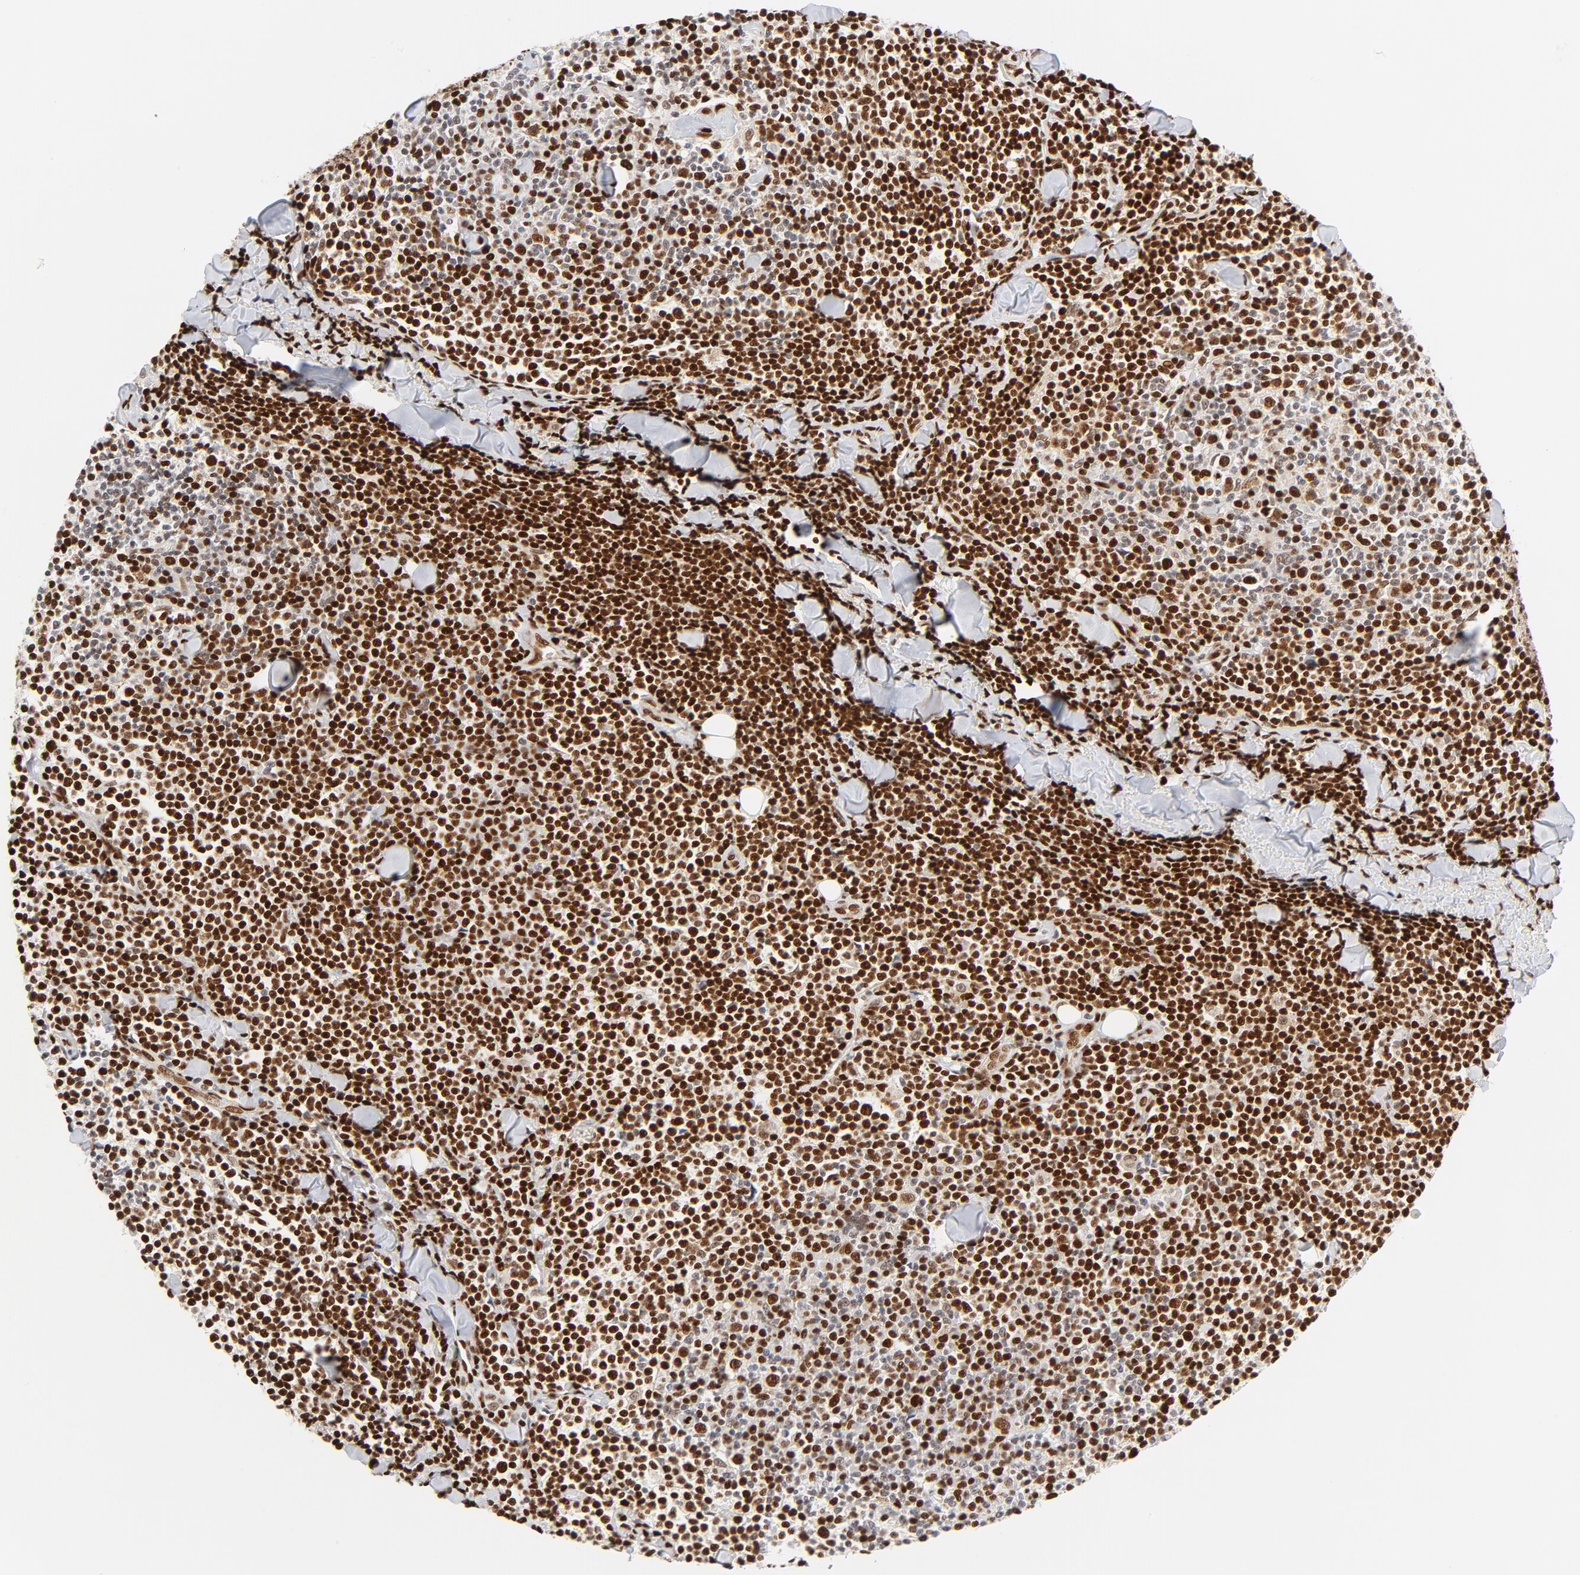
{"staining": {"intensity": "strong", "quantity": ">75%", "location": "nuclear"}, "tissue": "lymphoma", "cell_type": "Tumor cells", "image_type": "cancer", "snomed": [{"axis": "morphology", "description": "Malignant lymphoma, non-Hodgkin's type, Low grade"}, {"axis": "topography", "description": "Soft tissue"}], "caption": "IHC (DAB) staining of low-grade malignant lymphoma, non-Hodgkin's type demonstrates strong nuclear protein positivity in about >75% of tumor cells.", "gene": "MEF2A", "patient": {"sex": "male", "age": 92}}